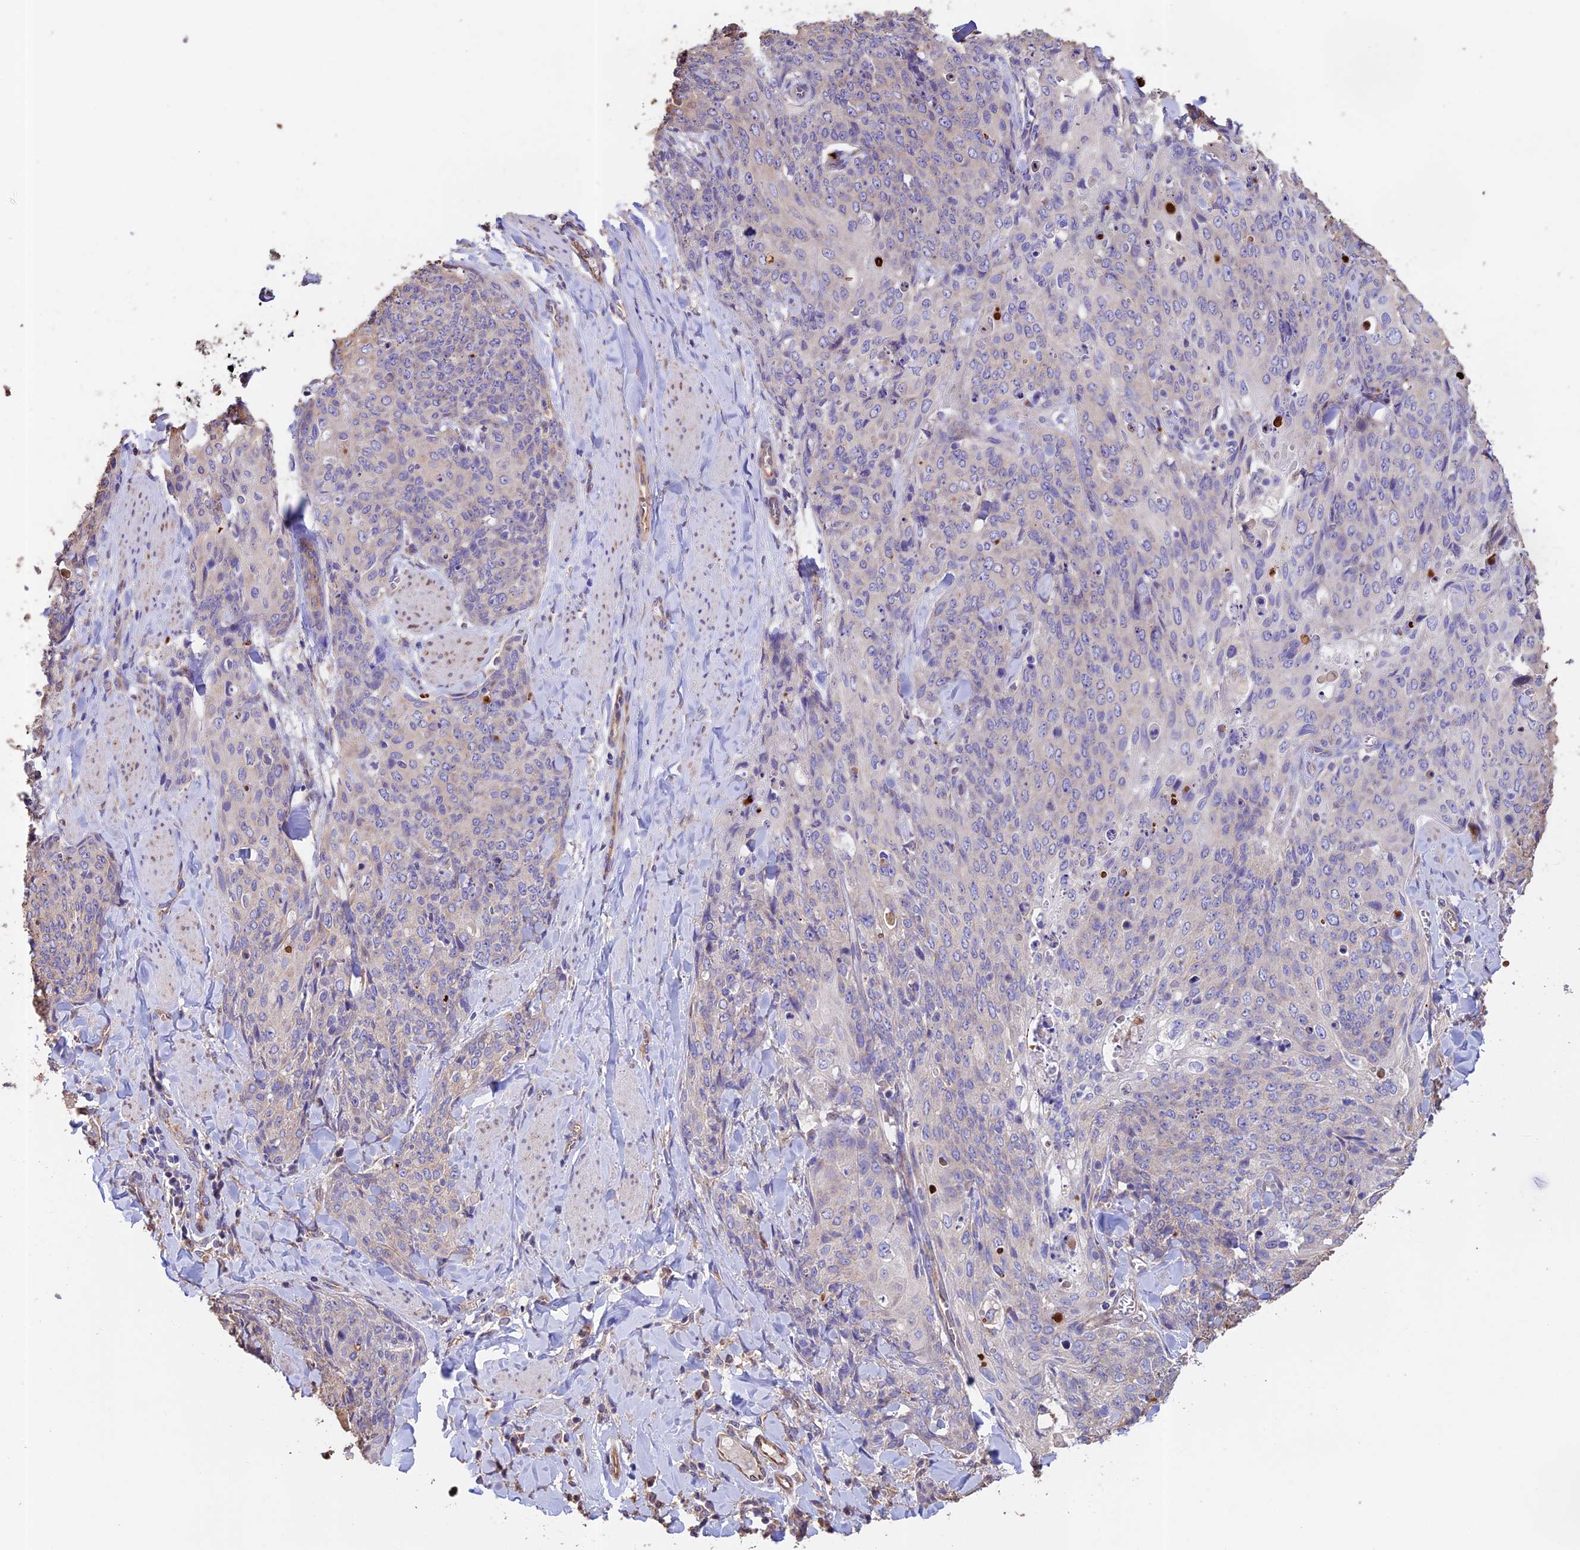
{"staining": {"intensity": "negative", "quantity": "none", "location": "none"}, "tissue": "skin cancer", "cell_type": "Tumor cells", "image_type": "cancer", "snomed": [{"axis": "morphology", "description": "Squamous cell carcinoma, NOS"}, {"axis": "topography", "description": "Skin"}, {"axis": "topography", "description": "Vulva"}], "caption": "Immunohistochemistry (IHC) photomicrograph of human squamous cell carcinoma (skin) stained for a protein (brown), which demonstrates no staining in tumor cells.", "gene": "EMC3", "patient": {"sex": "female", "age": 85}}